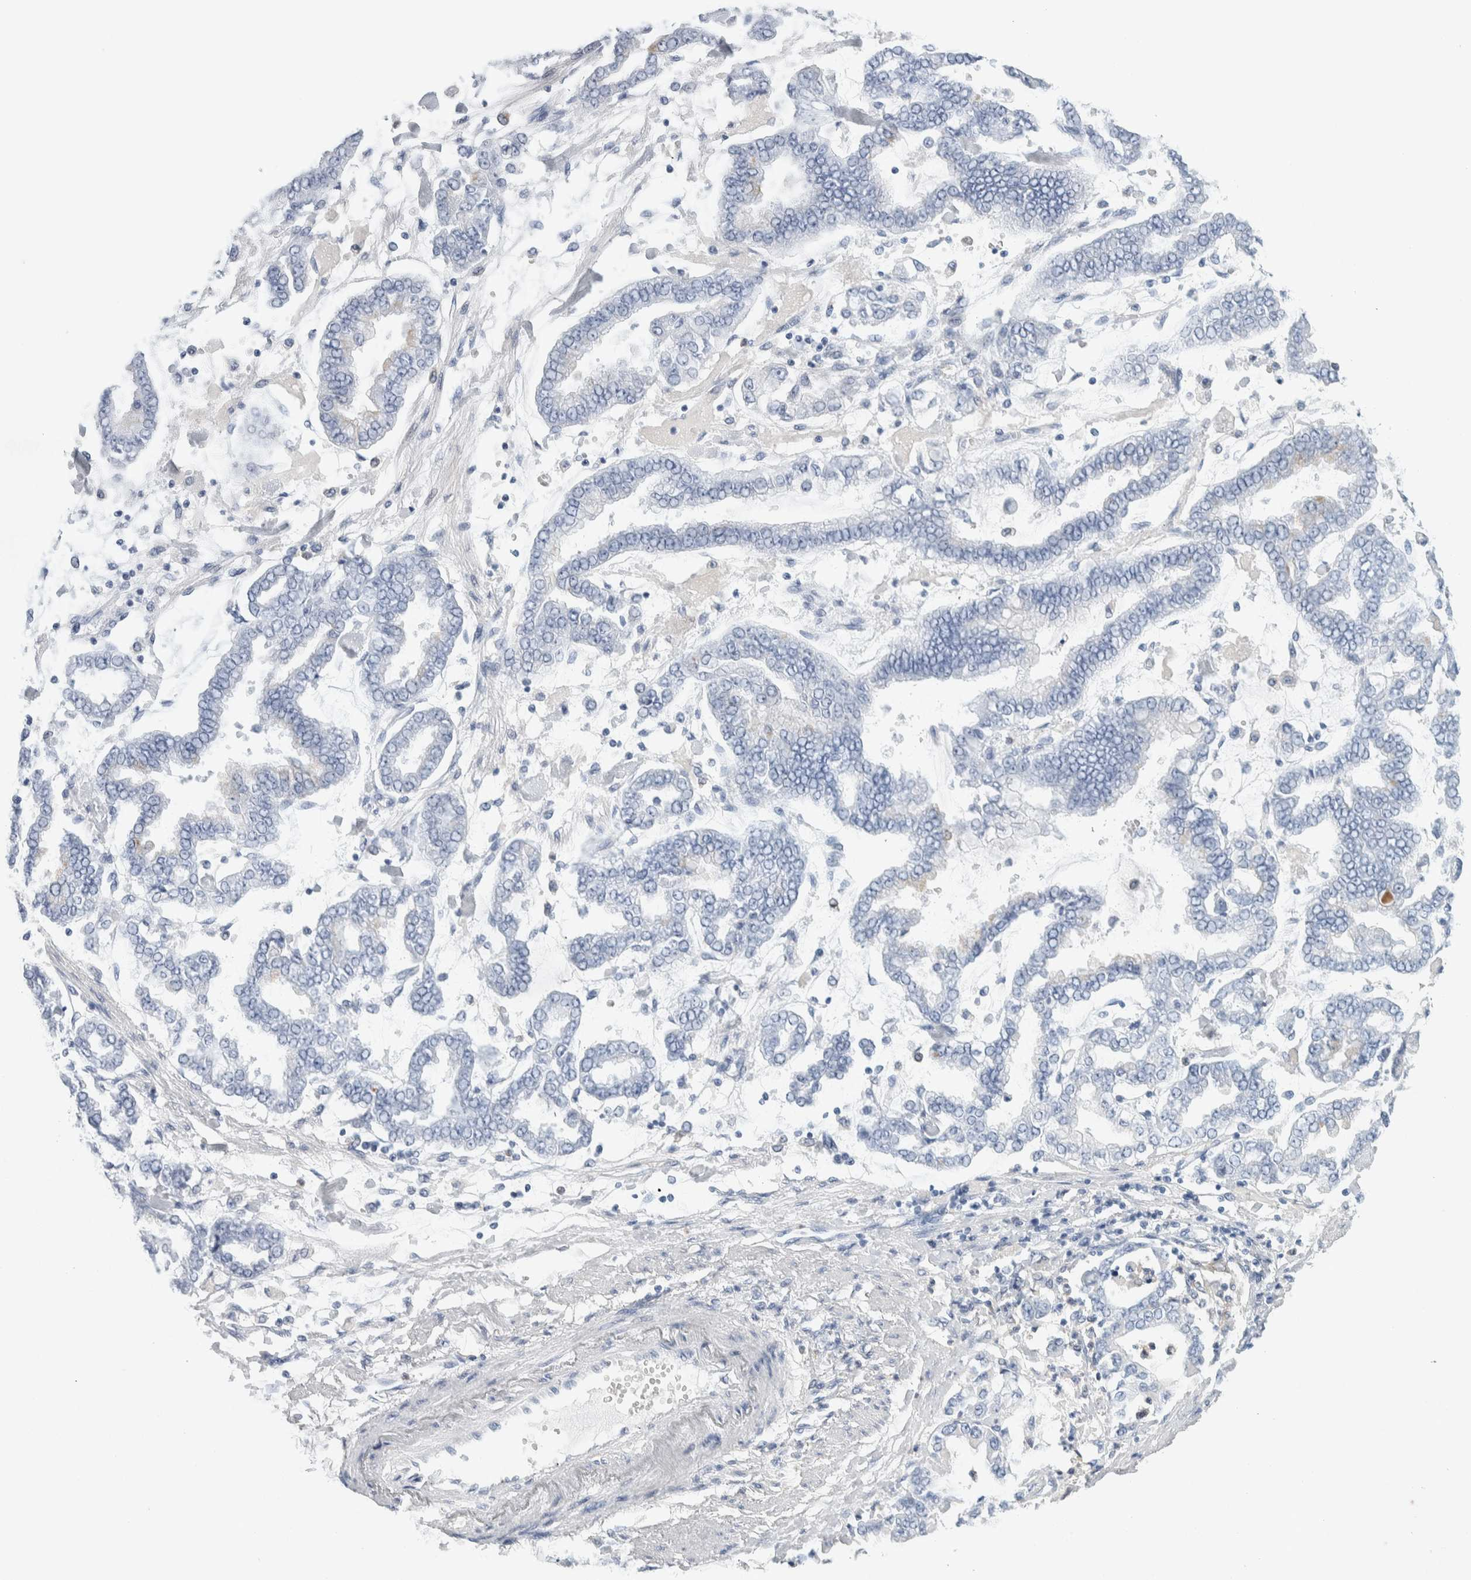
{"staining": {"intensity": "negative", "quantity": "none", "location": "none"}, "tissue": "stomach cancer", "cell_type": "Tumor cells", "image_type": "cancer", "snomed": [{"axis": "morphology", "description": "Normal tissue, NOS"}, {"axis": "morphology", "description": "Adenocarcinoma, NOS"}, {"axis": "topography", "description": "Stomach, upper"}, {"axis": "topography", "description": "Stomach"}], "caption": "Protein analysis of adenocarcinoma (stomach) exhibits no significant positivity in tumor cells. (DAB immunohistochemistry (IHC), high magnification).", "gene": "NCF2", "patient": {"sex": "male", "age": 76}}